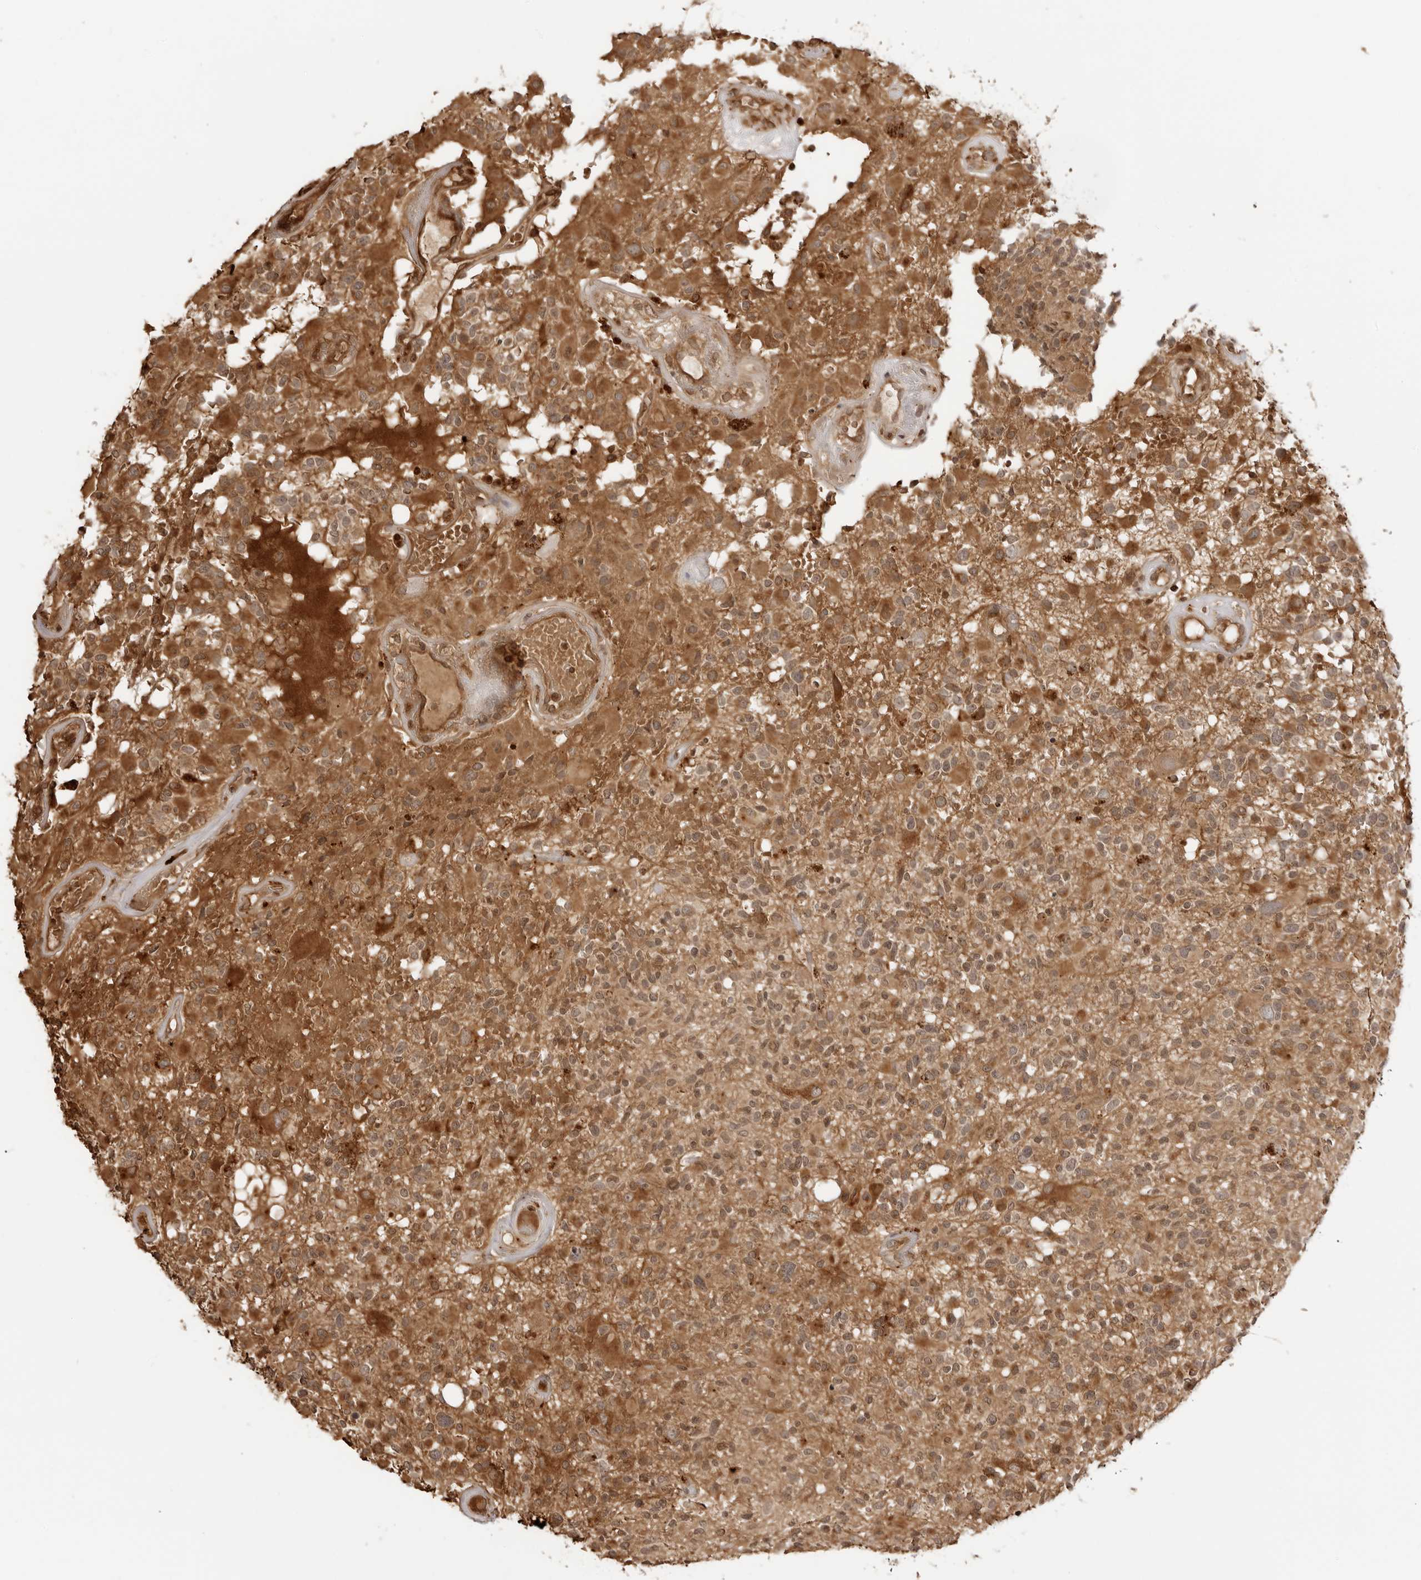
{"staining": {"intensity": "strong", "quantity": ">75%", "location": "cytoplasmic/membranous"}, "tissue": "glioma", "cell_type": "Tumor cells", "image_type": "cancer", "snomed": [{"axis": "morphology", "description": "Glioma, malignant, High grade"}, {"axis": "morphology", "description": "Glioblastoma, NOS"}, {"axis": "topography", "description": "Brain"}], "caption": "Human glioma stained for a protein (brown) demonstrates strong cytoplasmic/membranous positive staining in approximately >75% of tumor cells.", "gene": "IKBKE", "patient": {"sex": "male", "age": 60}}